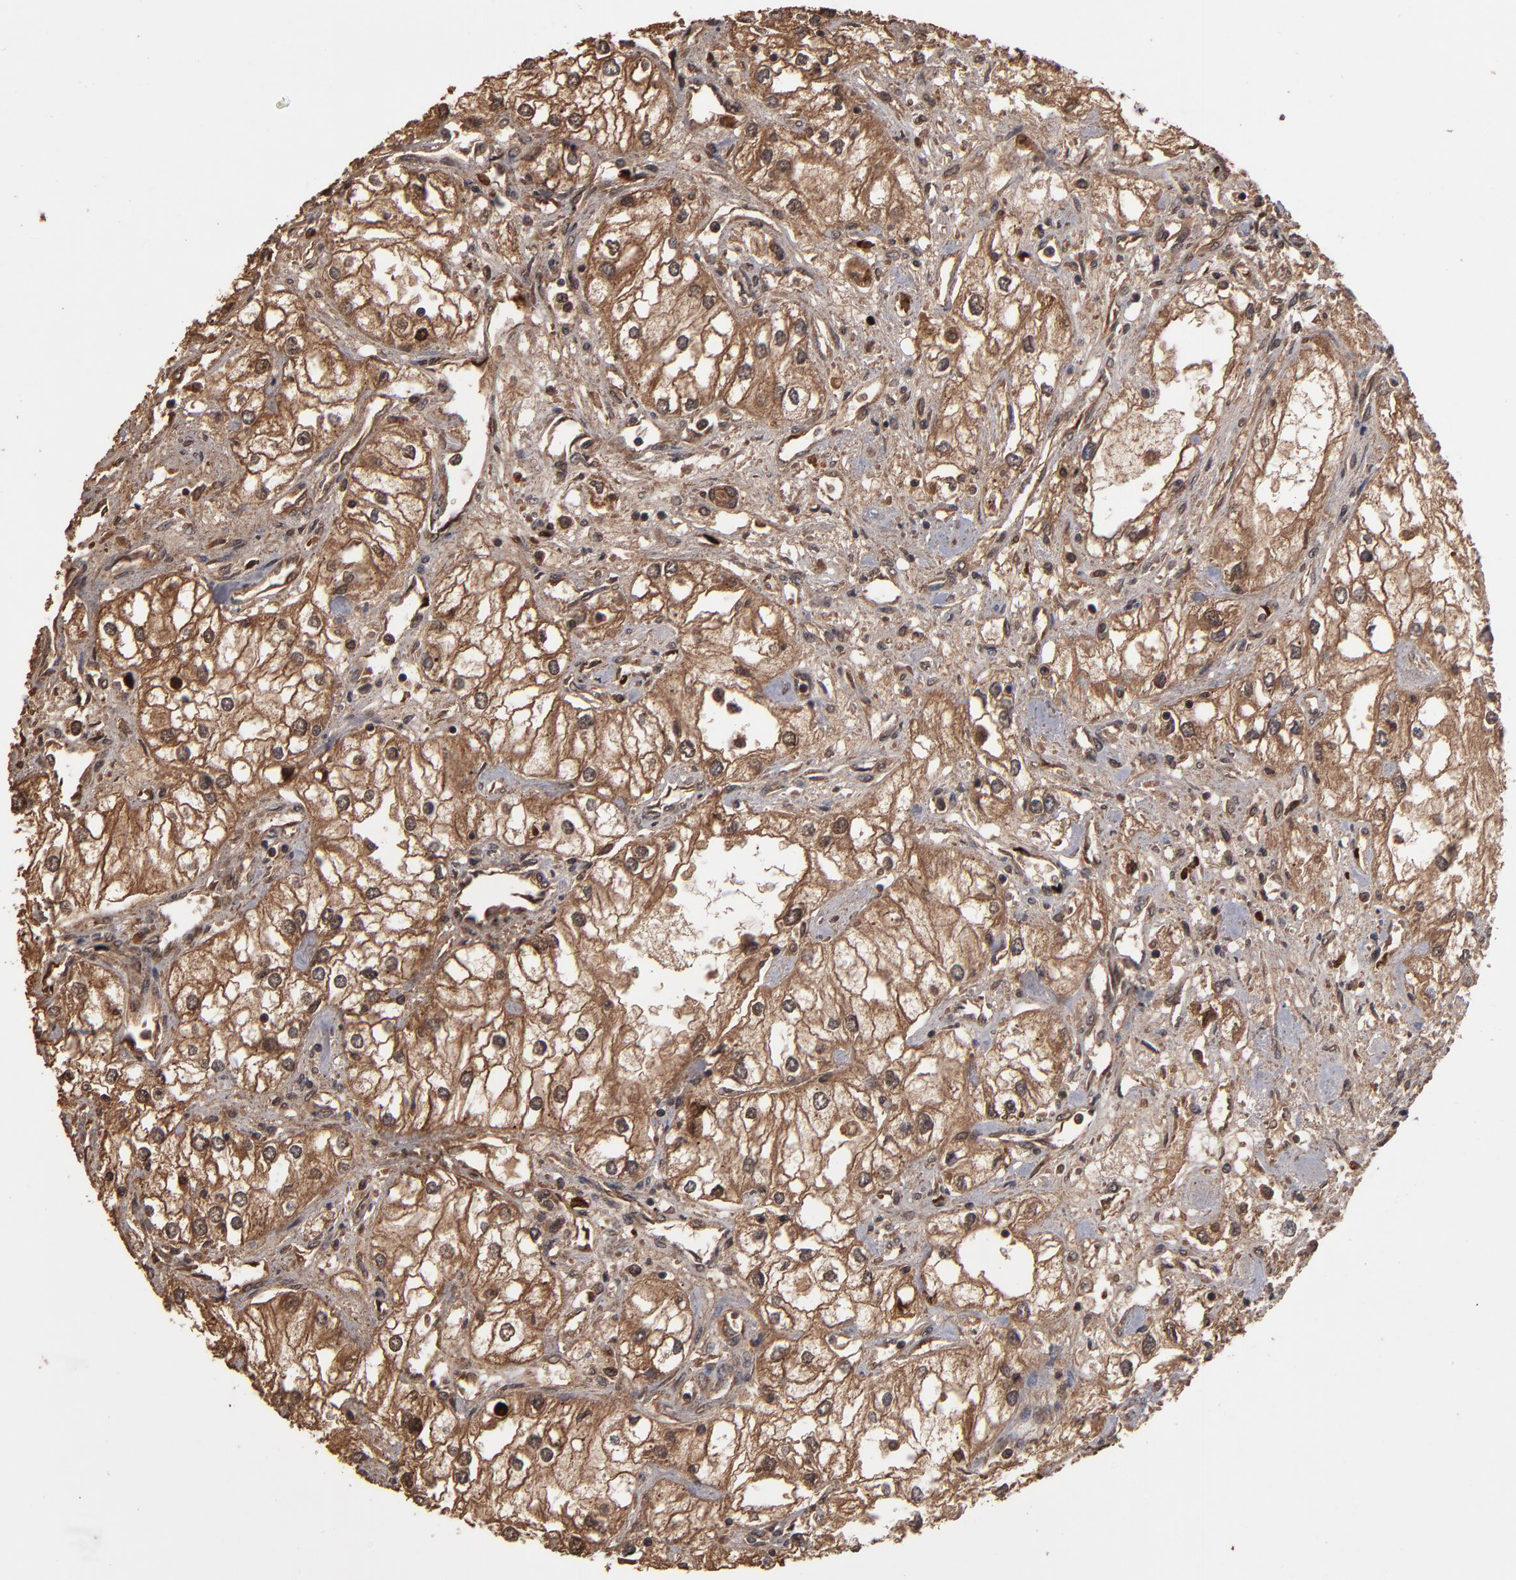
{"staining": {"intensity": "moderate", "quantity": ">75%", "location": "cytoplasmic/membranous,nuclear"}, "tissue": "renal cancer", "cell_type": "Tumor cells", "image_type": "cancer", "snomed": [{"axis": "morphology", "description": "Adenocarcinoma, NOS"}, {"axis": "topography", "description": "Kidney"}], "caption": "Renal cancer tissue demonstrates moderate cytoplasmic/membranous and nuclear expression in about >75% of tumor cells The protein of interest is stained brown, and the nuclei are stained in blue (DAB (3,3'-diaminobenzidine) IHC with brightfield microscopy, high magnification).", "gene": "NXF2B", "patient": {"sex": "male", "age": 57}}